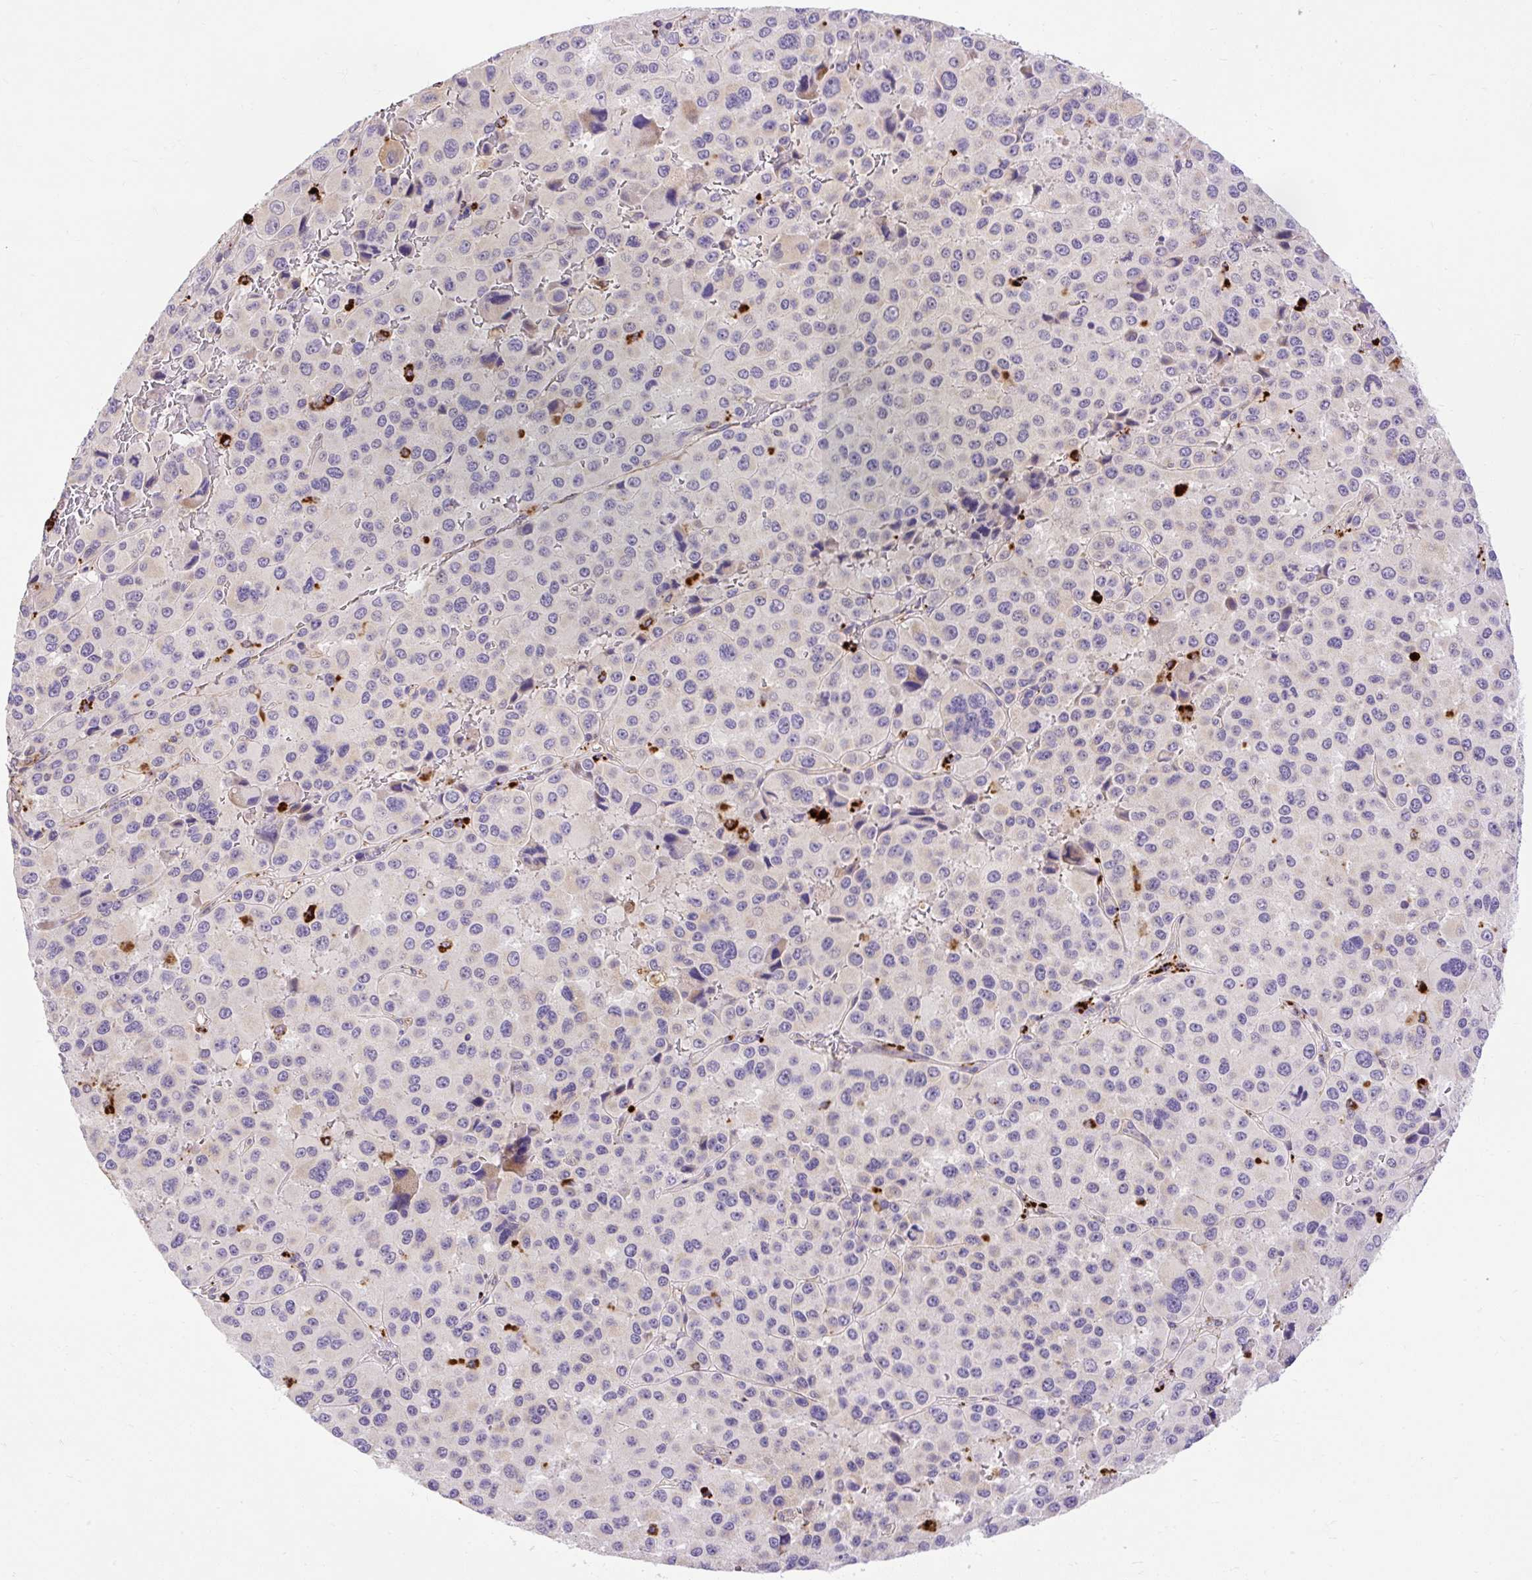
{"staining": {"intensity": "negative", "quantity": "none", "location": "none"}, "tissue": "melanoma", "cell_type": "Tumor cells", "image_type": "cancer", "snomed": [{"axis": "morphology", "description": "Malignant melanoma, Metastatic site"}, {"axis": "topography", "description": "Lymph node"}], "caption": "Protein analysis of malignant melanoma (metastatic site) displays no significant staining in tumor cells.", "gene": "HEXB", "patient": {"sex": "female", "age": 65}}